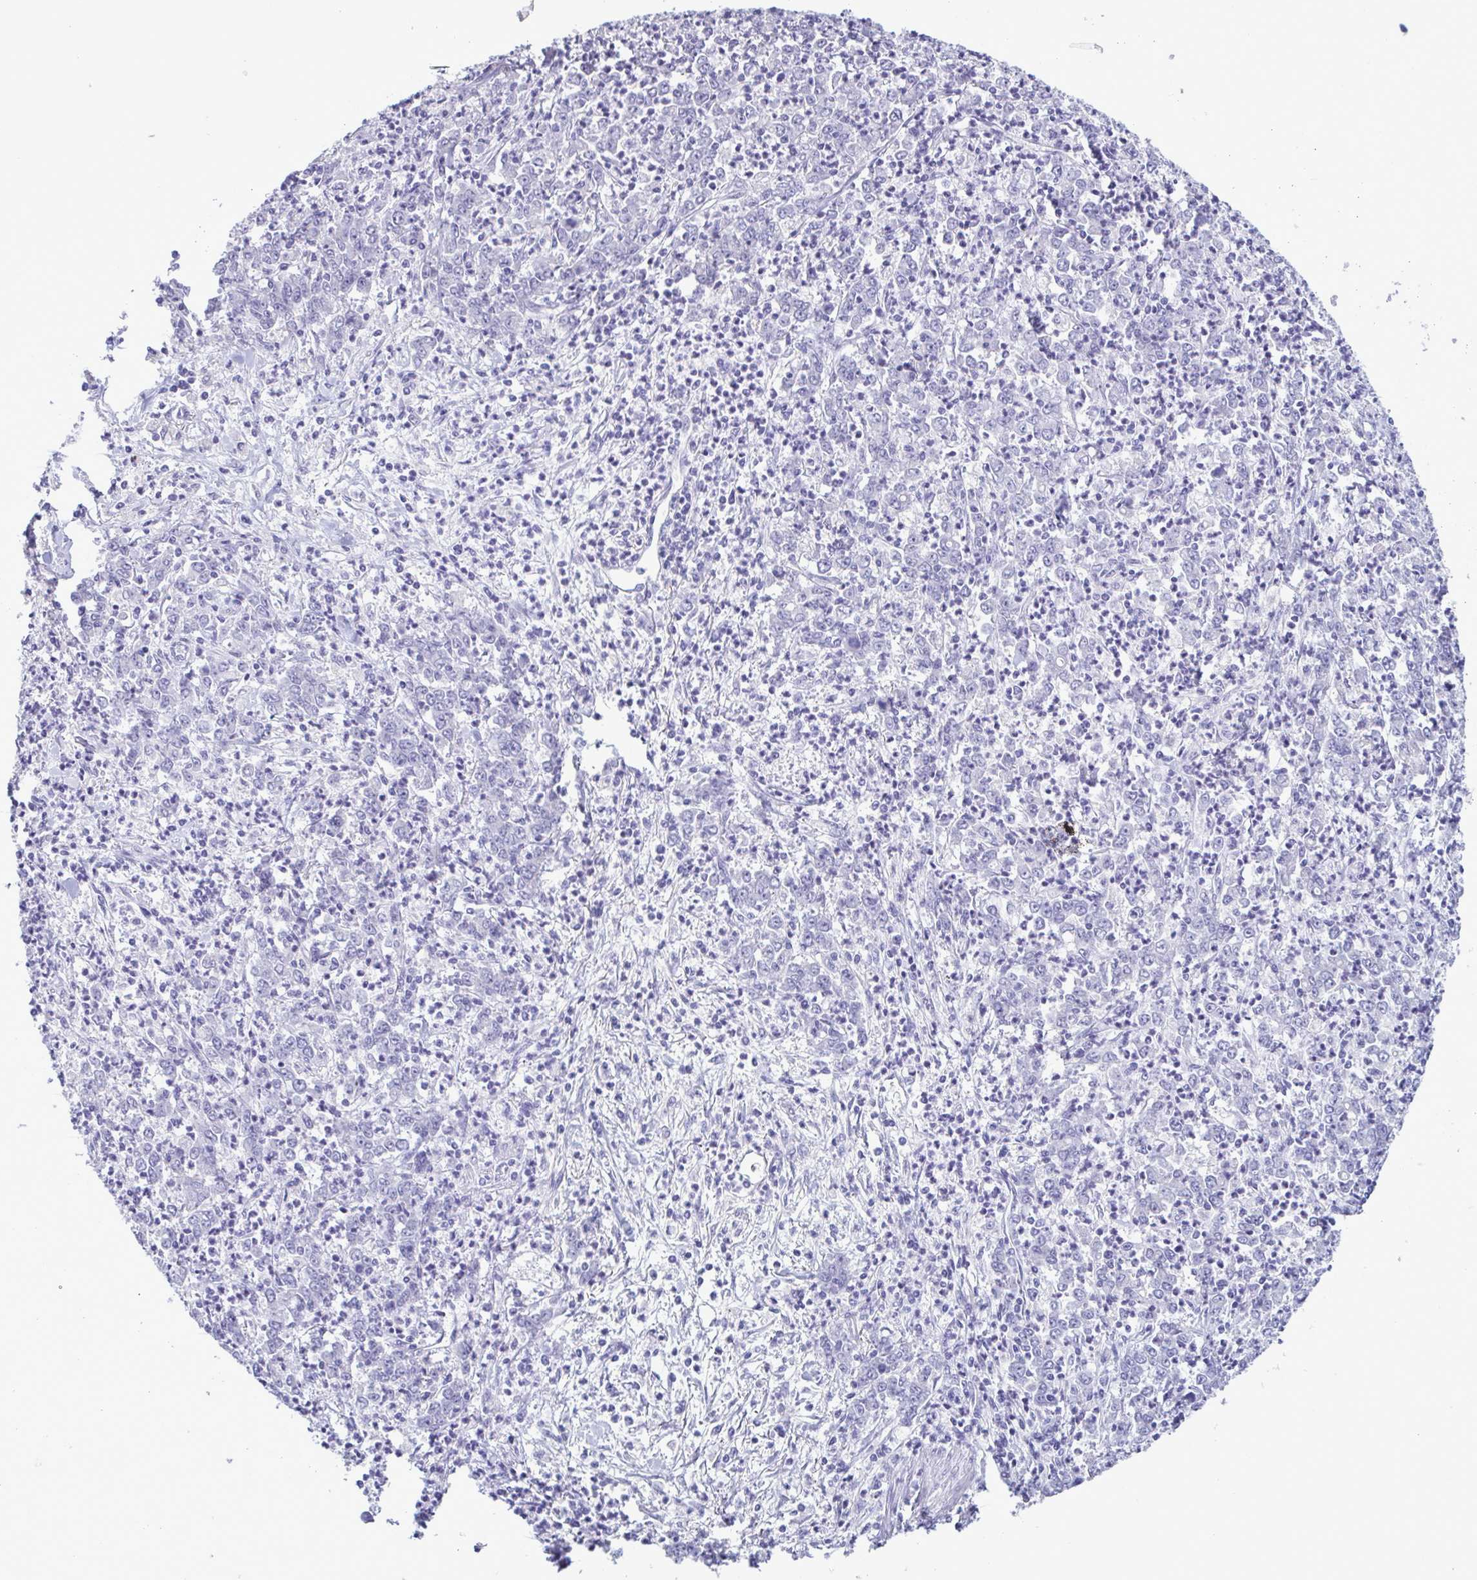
{"staining": {"intensity": "negative", "quantity": "none", "location": "none"}, "tissue": "stomach cancer", "cell_type": "Tumor cells", "image_type": "cancer", "snomed": [{"axis": "morphology", "description": "Adenocarcinoma, NOS"}, {"axis": "topography", "description": "Stomach, lower"}], "caption": "A histopathology image of human adenocarcinoma (stomach) is negative for staining in tumor cells. The staining is performed using DAB (3,3'-diaminobenzidine) brown chromogen with nuclei counter-stained in using hematoxylin.", "gene": "INAFM1", "patient": {"sex": "female", "age": 71}}